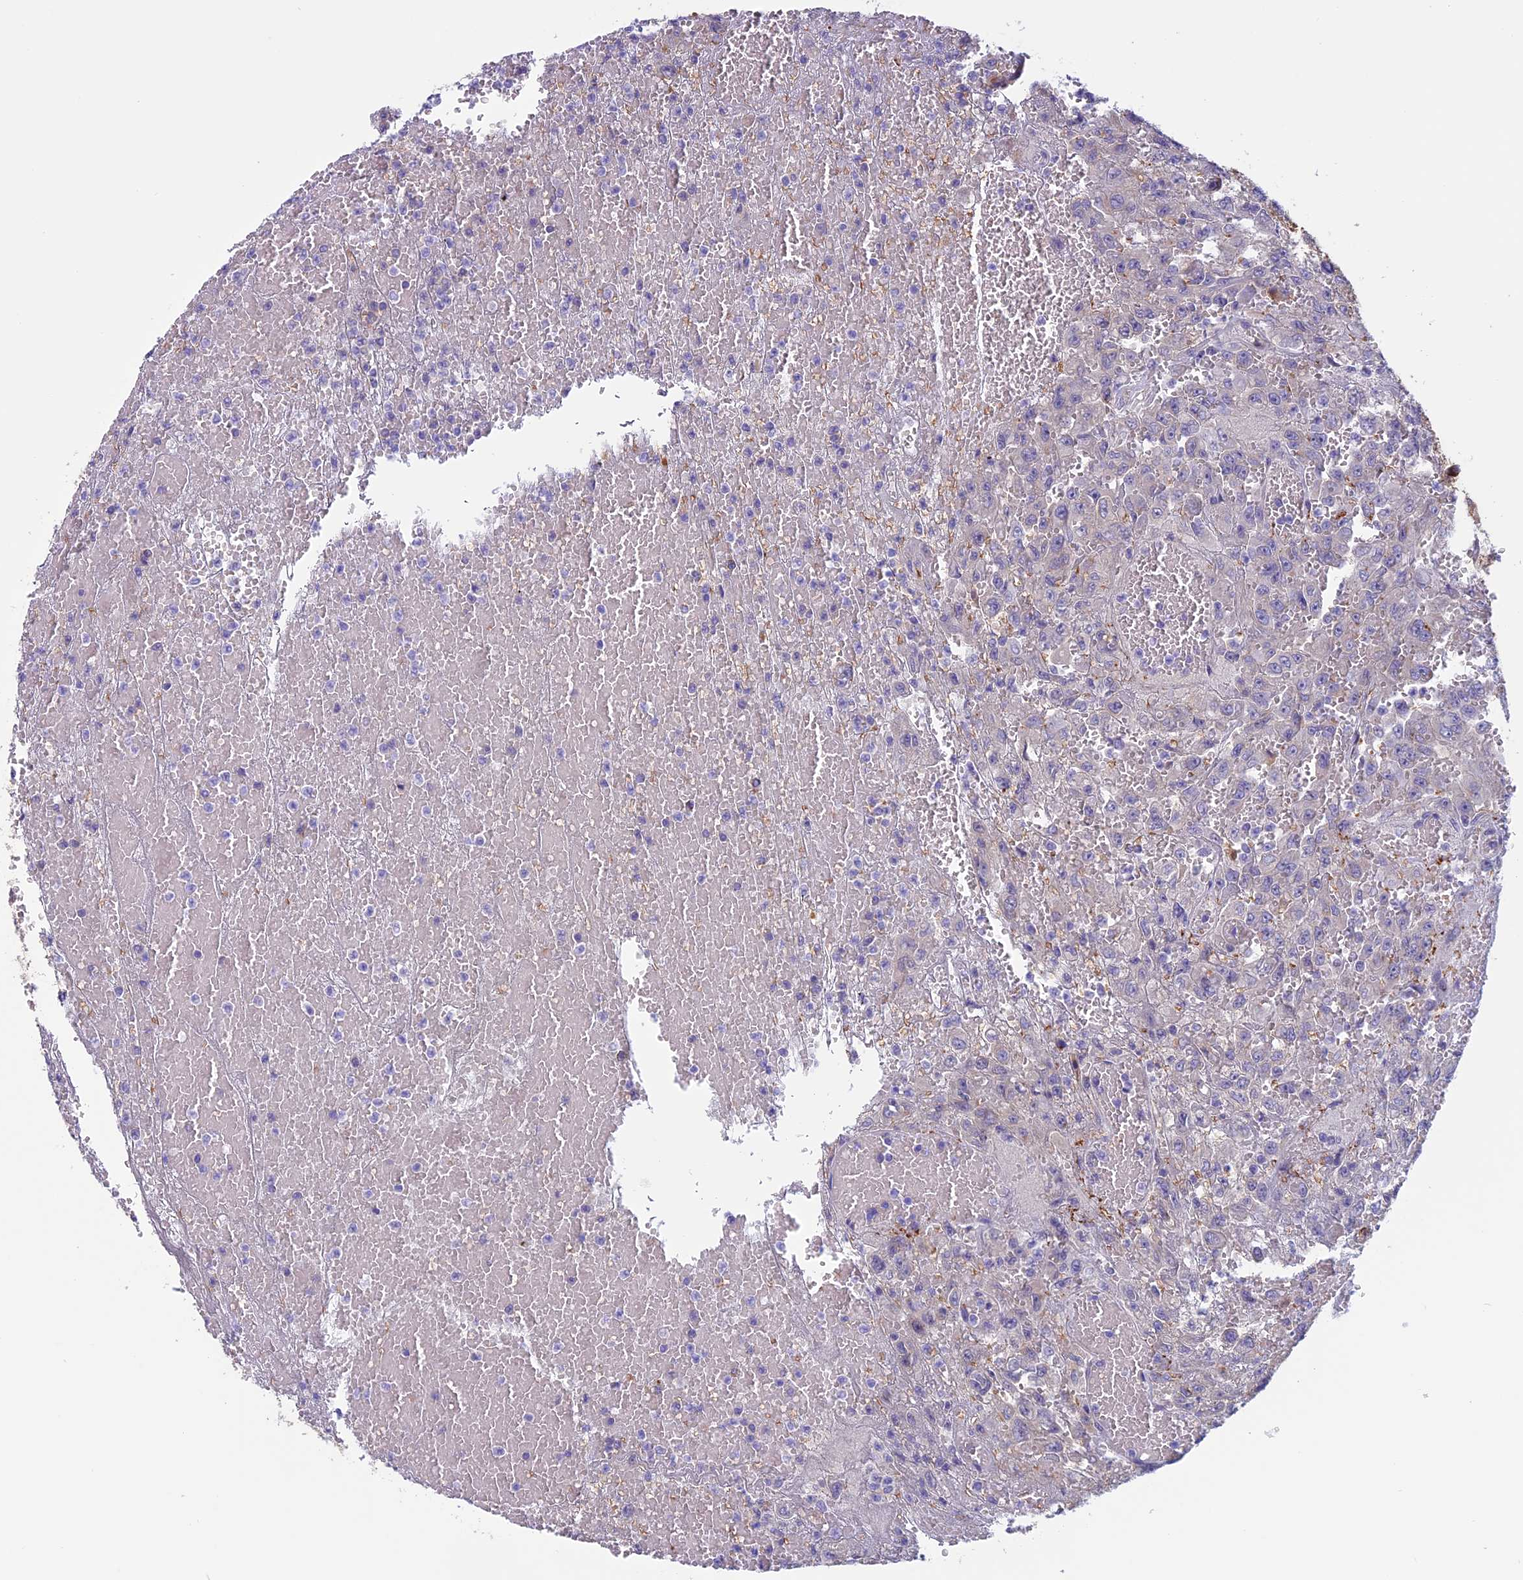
{"staining": {"intensity": "negative", "quantity": "none", "location": "none"}, "tissue": "urothelial cancer", "cell_type": "Tumor cells", "image_type": "cancer", "snomed": [{"axis": "morphology", "description": "Urothelial carcinoma, High grade"}, {"axis": "topography", "description": "Urinary bladder"}], "caption": "This is an IHC image of high-grade urothelial carcinoma. There is no staining in tumor cells.", "gene": "ANGPTL2", "patient": {"sex": "male", "age": 46}}